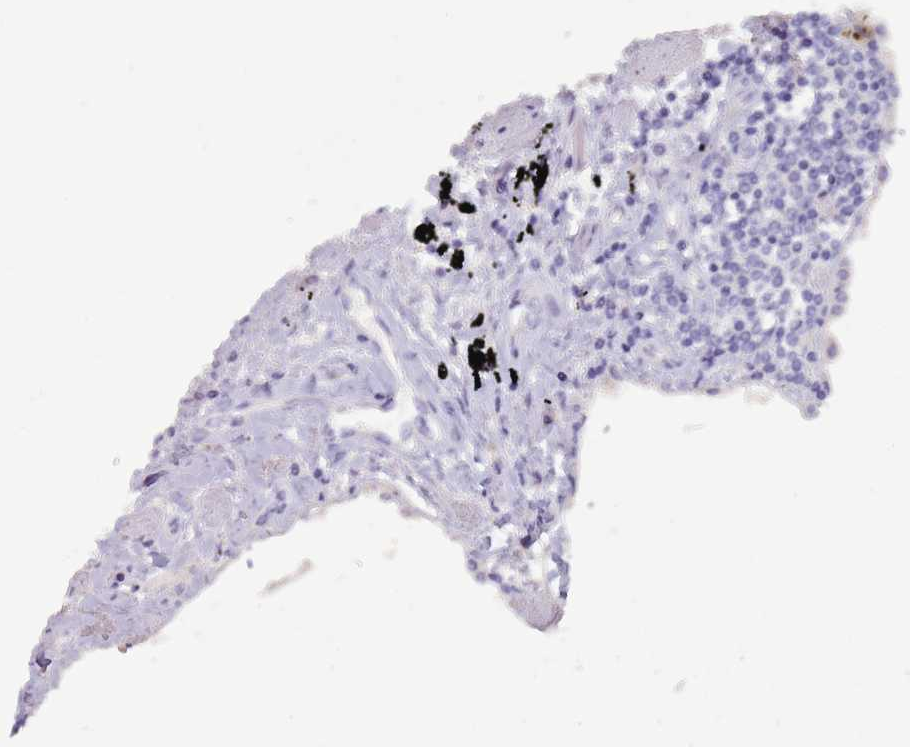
{"staining": {"intensity": "negative", "quantity": "none", "location": "none"}, "tissue": "lung", "cell_type": "Alveolar cells", "image_type": "normal", "snomed": [{"axis": "morphology", "description": "Normal tissue, NOS"}, {"axis": "topography", "description": "Lung"}], "caption": "Immunohistochemistry (IHC) micrograph of benign lung: human lung stained with DAB (3,3'-diaminobenzidine) demonstrates no significant protein staining in alveolar cells.", "gene": "DDHD1", "patient": {"sex": "female", "age": 67}}